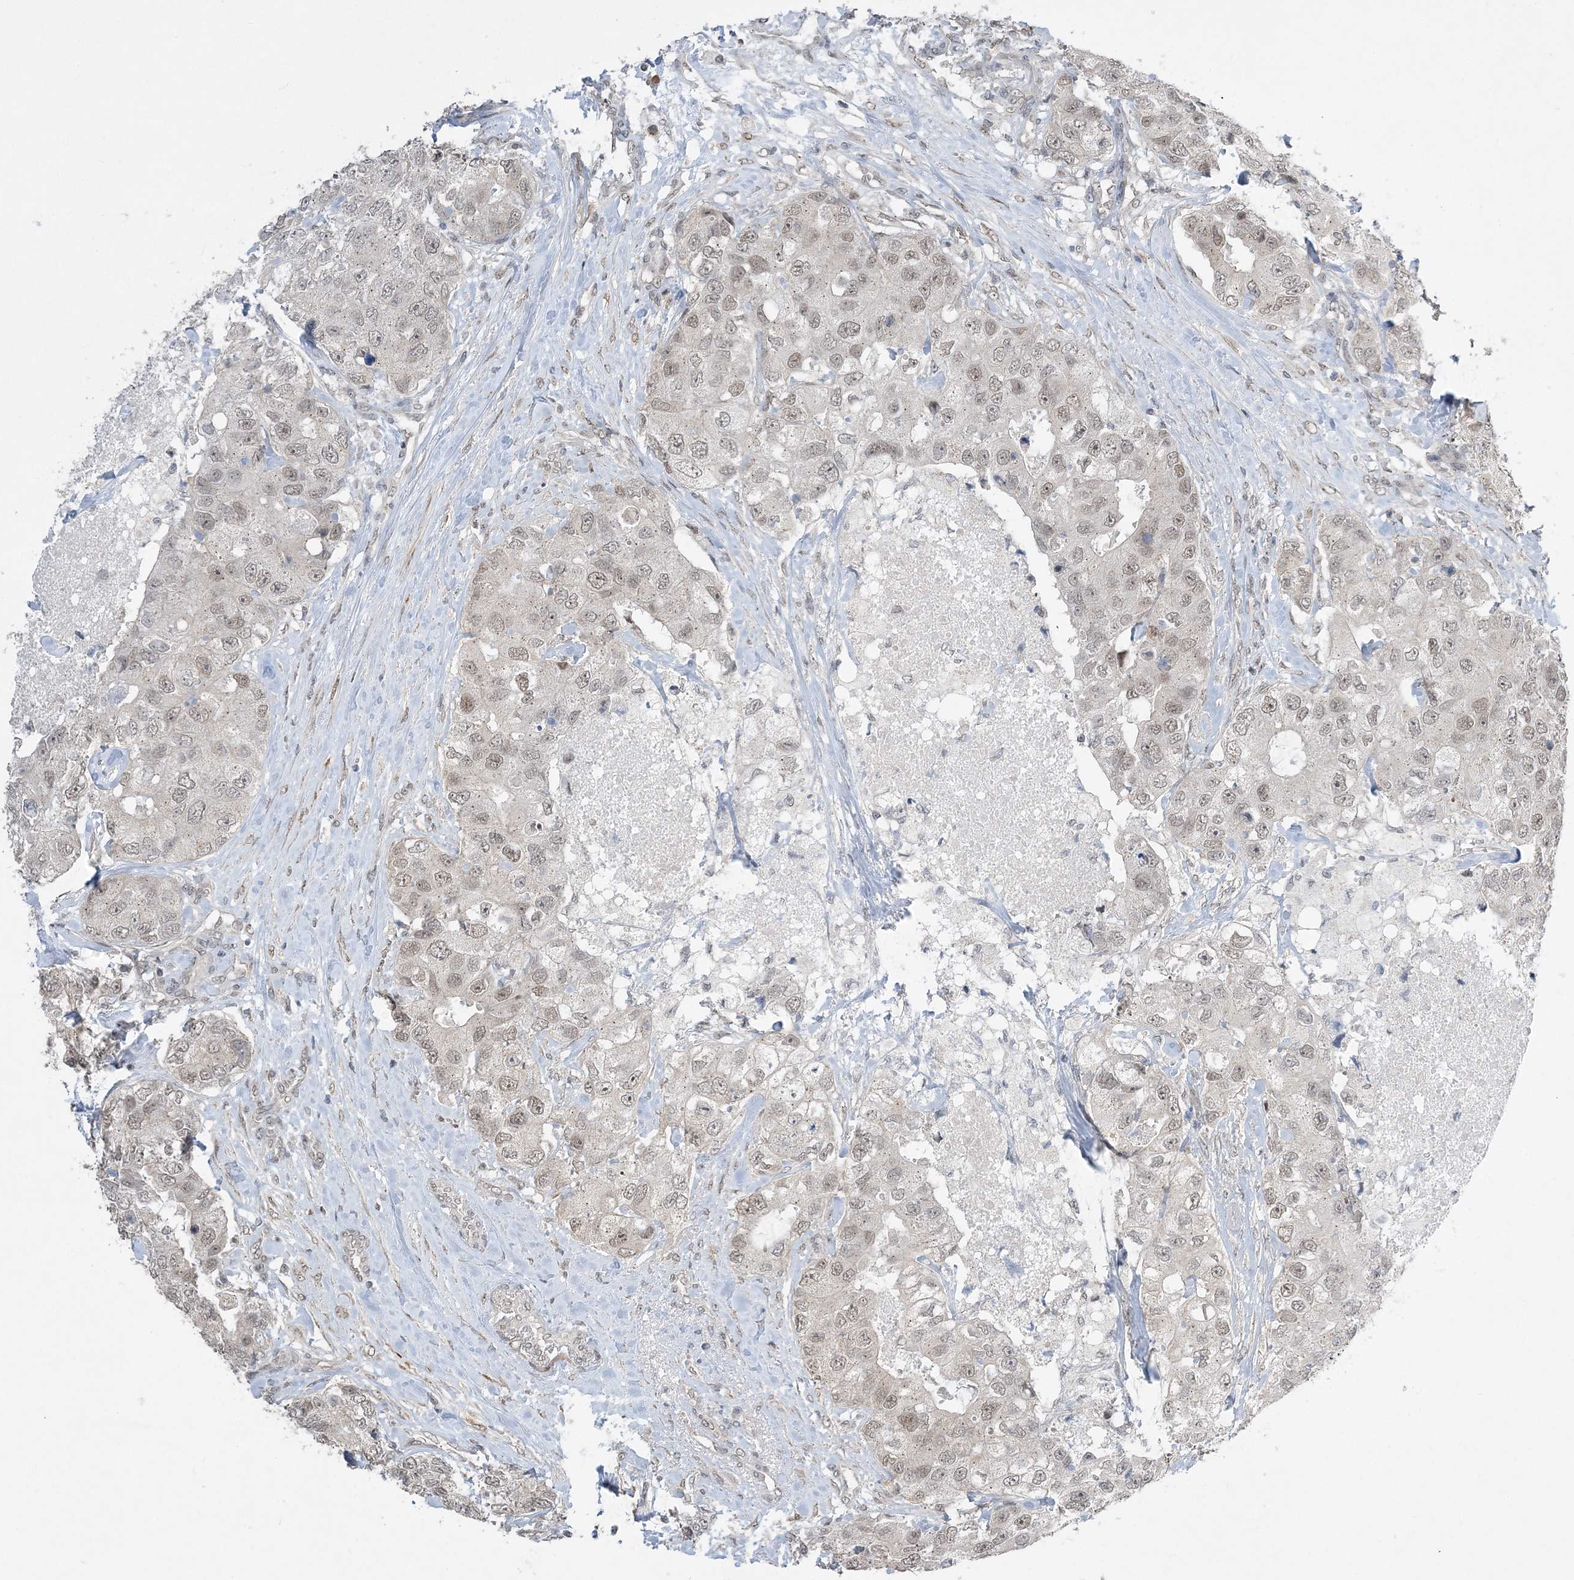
{"staining": {"intensity": "weak", "quantity": "25%-75%", "location": "nuclear"}, "tissue": "breast cancer", "cell_type": "Tumor cells", "image_type": "cancer", "snomed": [{"axis": "morphology", "description": "Duct carcinoma"}, {"axis": "topography", "description": "Breast"}], "caption": "Breast invasive ductal carcinoma tissue reveals weak nuclear positivity in approximately 25%-75% of tumor cells", "gene": "WAC", "patient": {"sex": "female", "age": 62}}